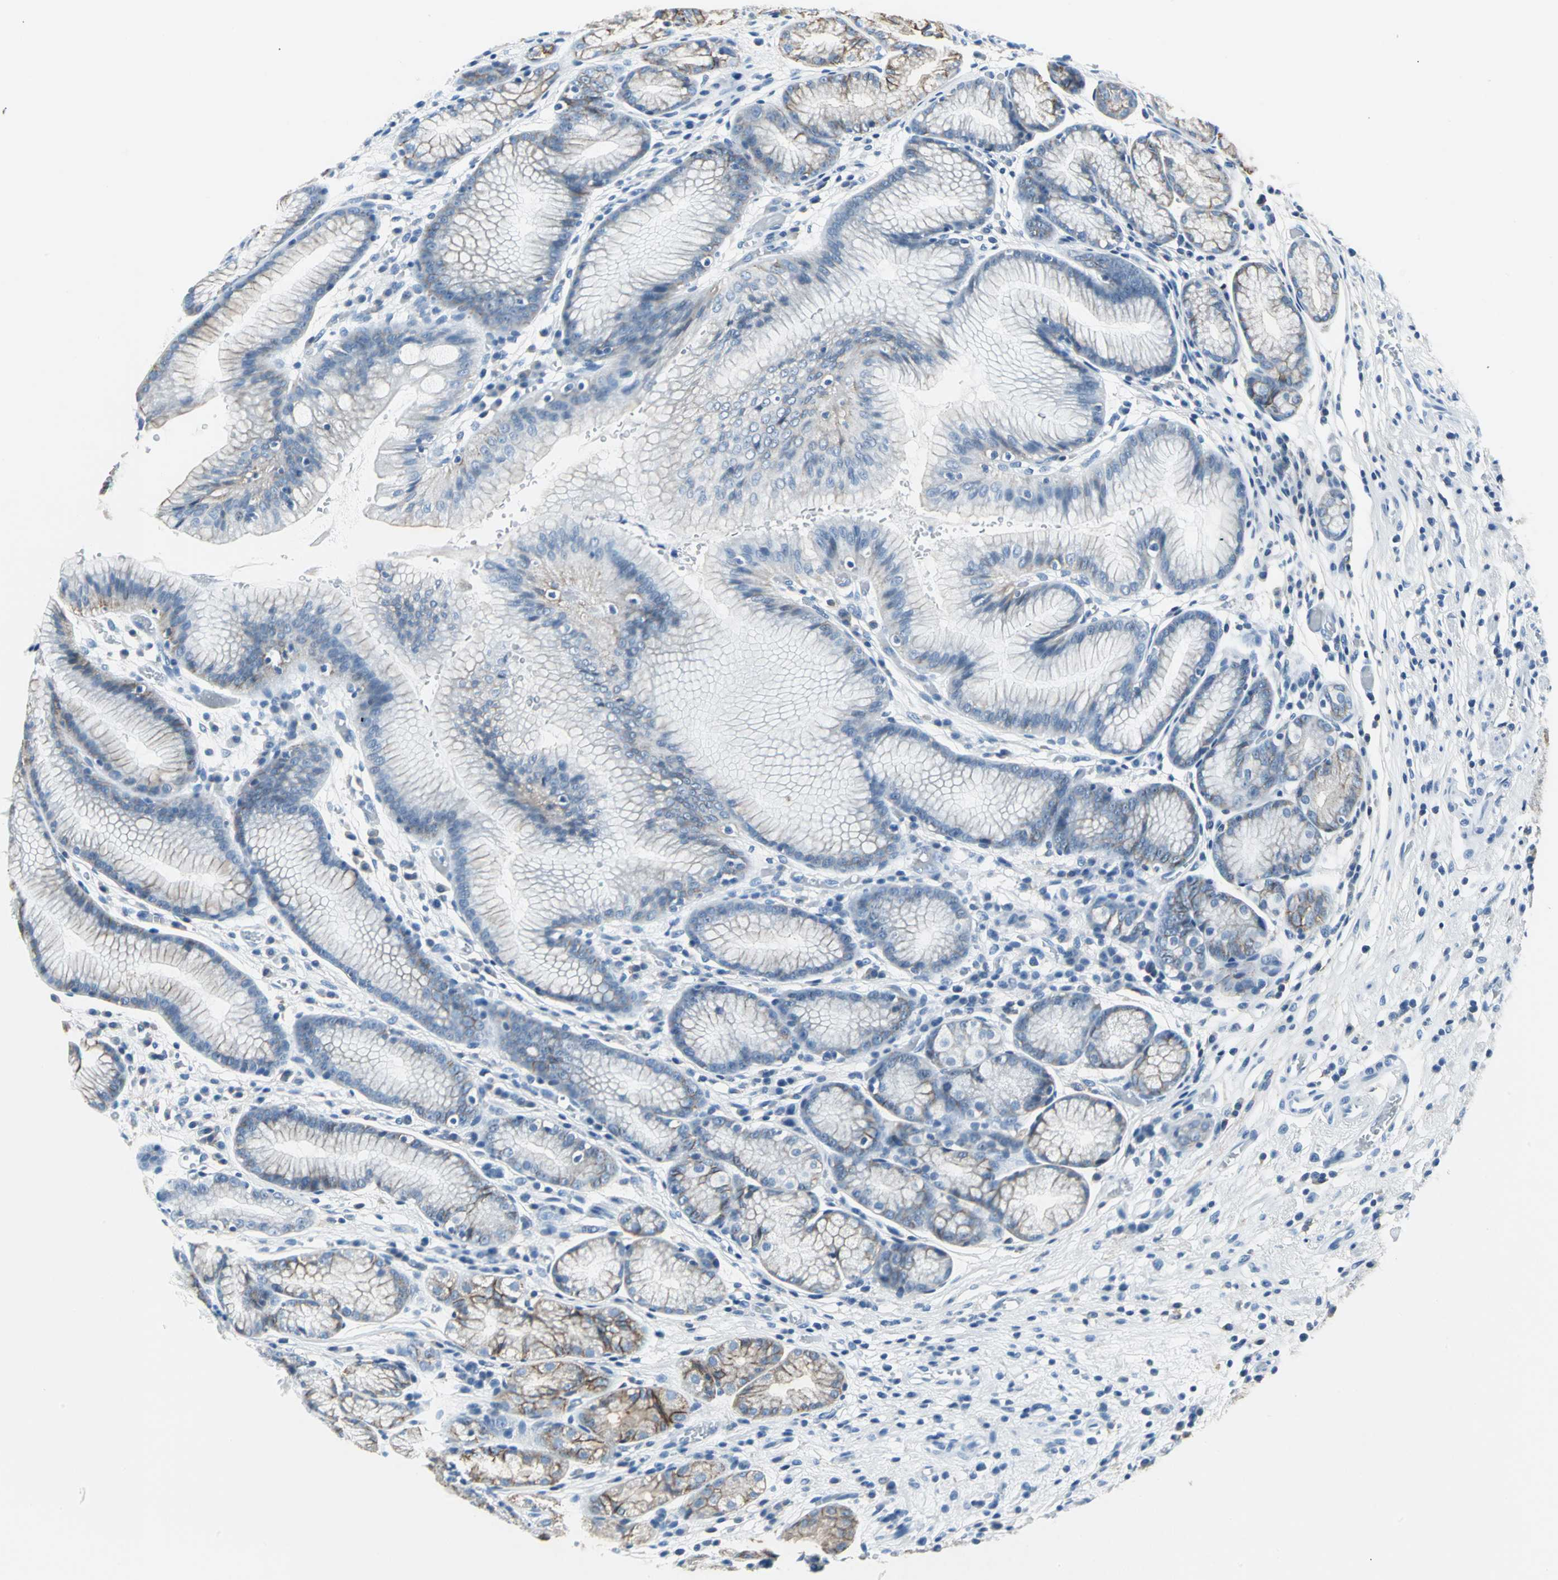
{"staining": {"intensity": "moderate", "quantity": "25%-75%", "location": "cytoplasmic/membranous"}, "tissue": "stomach", "cell_type": "Glandular cells", "image_type": "normal", "snomed": [{"axis": "morphology", "description": "Normal tissue, NOS"}, {"axis": "morphology", "description": "Inflammation, NOS"}, {"axis": "topography", "description": "Stomach, lower"}], "caption": "Immunohistochemistry micrograph of benign stomach: human stomach stained using immunohistochemistry displays medium levels of moderate protein expression localized specifically in the cytoplasmic/membranous of glandular cells, appearing as a cytoplasmic/membranous brown color.", "gene": "IQGAP2", "patient": {"sex": "male", "age": 59}}